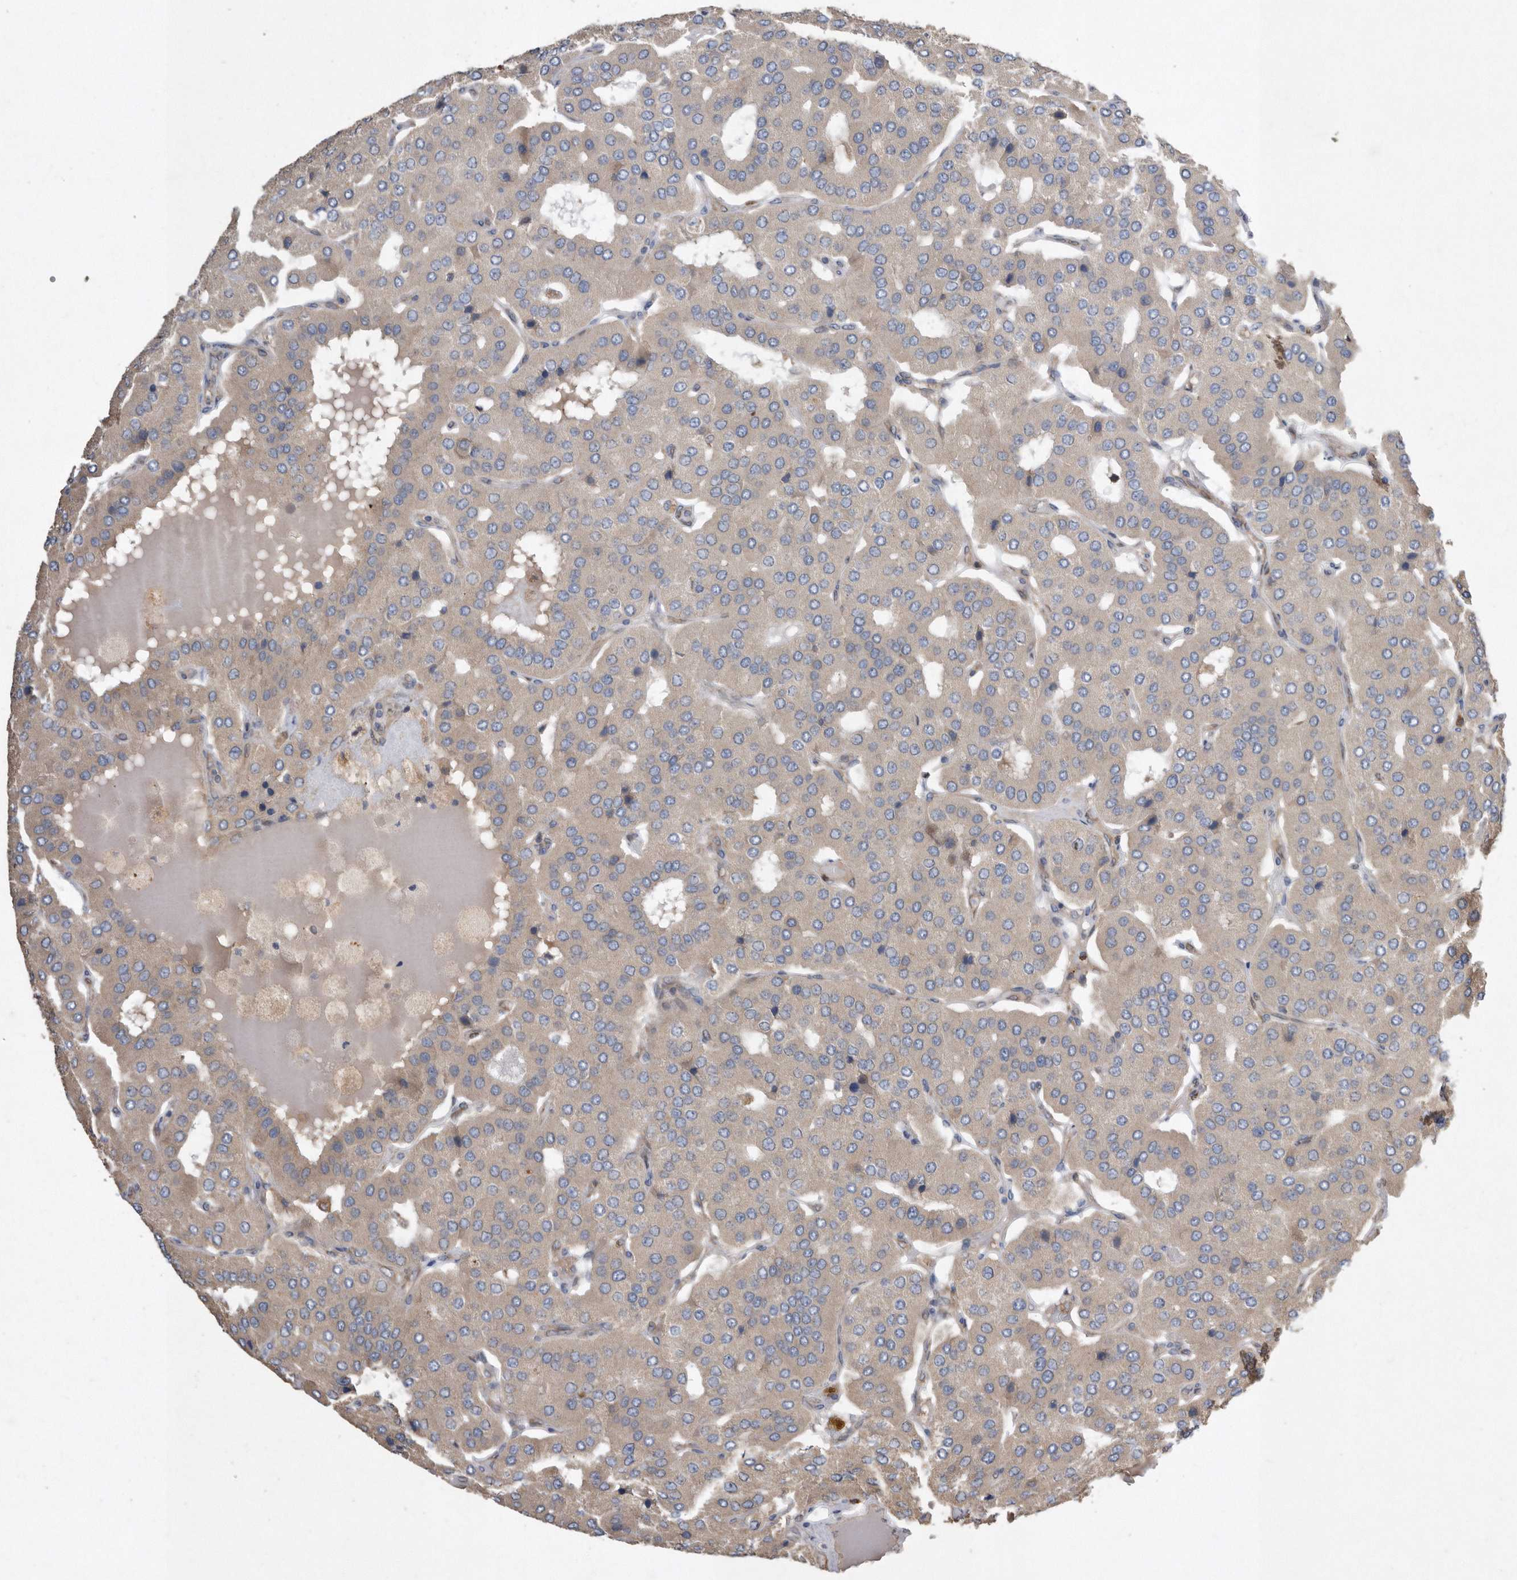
{"staining": {"intensity": "weak", "quantity": "<25%", "location": "cytoplasmic/membranous"}, "tissue": "parathyroid gland", "cell_type": "Glandular cells", "image_type": "normal", "snomed": [{"axis": "morphology", "description": "Normal tissue, NOS"}, {"axis": "morphology", "description": "Adenoma, NOS"}, {"axis": "topography", "description": "Parathyroid gland"}], "caption": "An immunohistochemistry (IHC) image of normal parathyroid gland is shown. There is no staining in glandular cells of parathyroid gland. Brightfield microscopy of immunohistochemistry (IHC) stained with DAB (3,3'-diaminobenzidine) (brown) and hematoxylin (blue), captured at high magnification.", "gene": "PON2", "patient": {"sex": "female", "age": 86}}